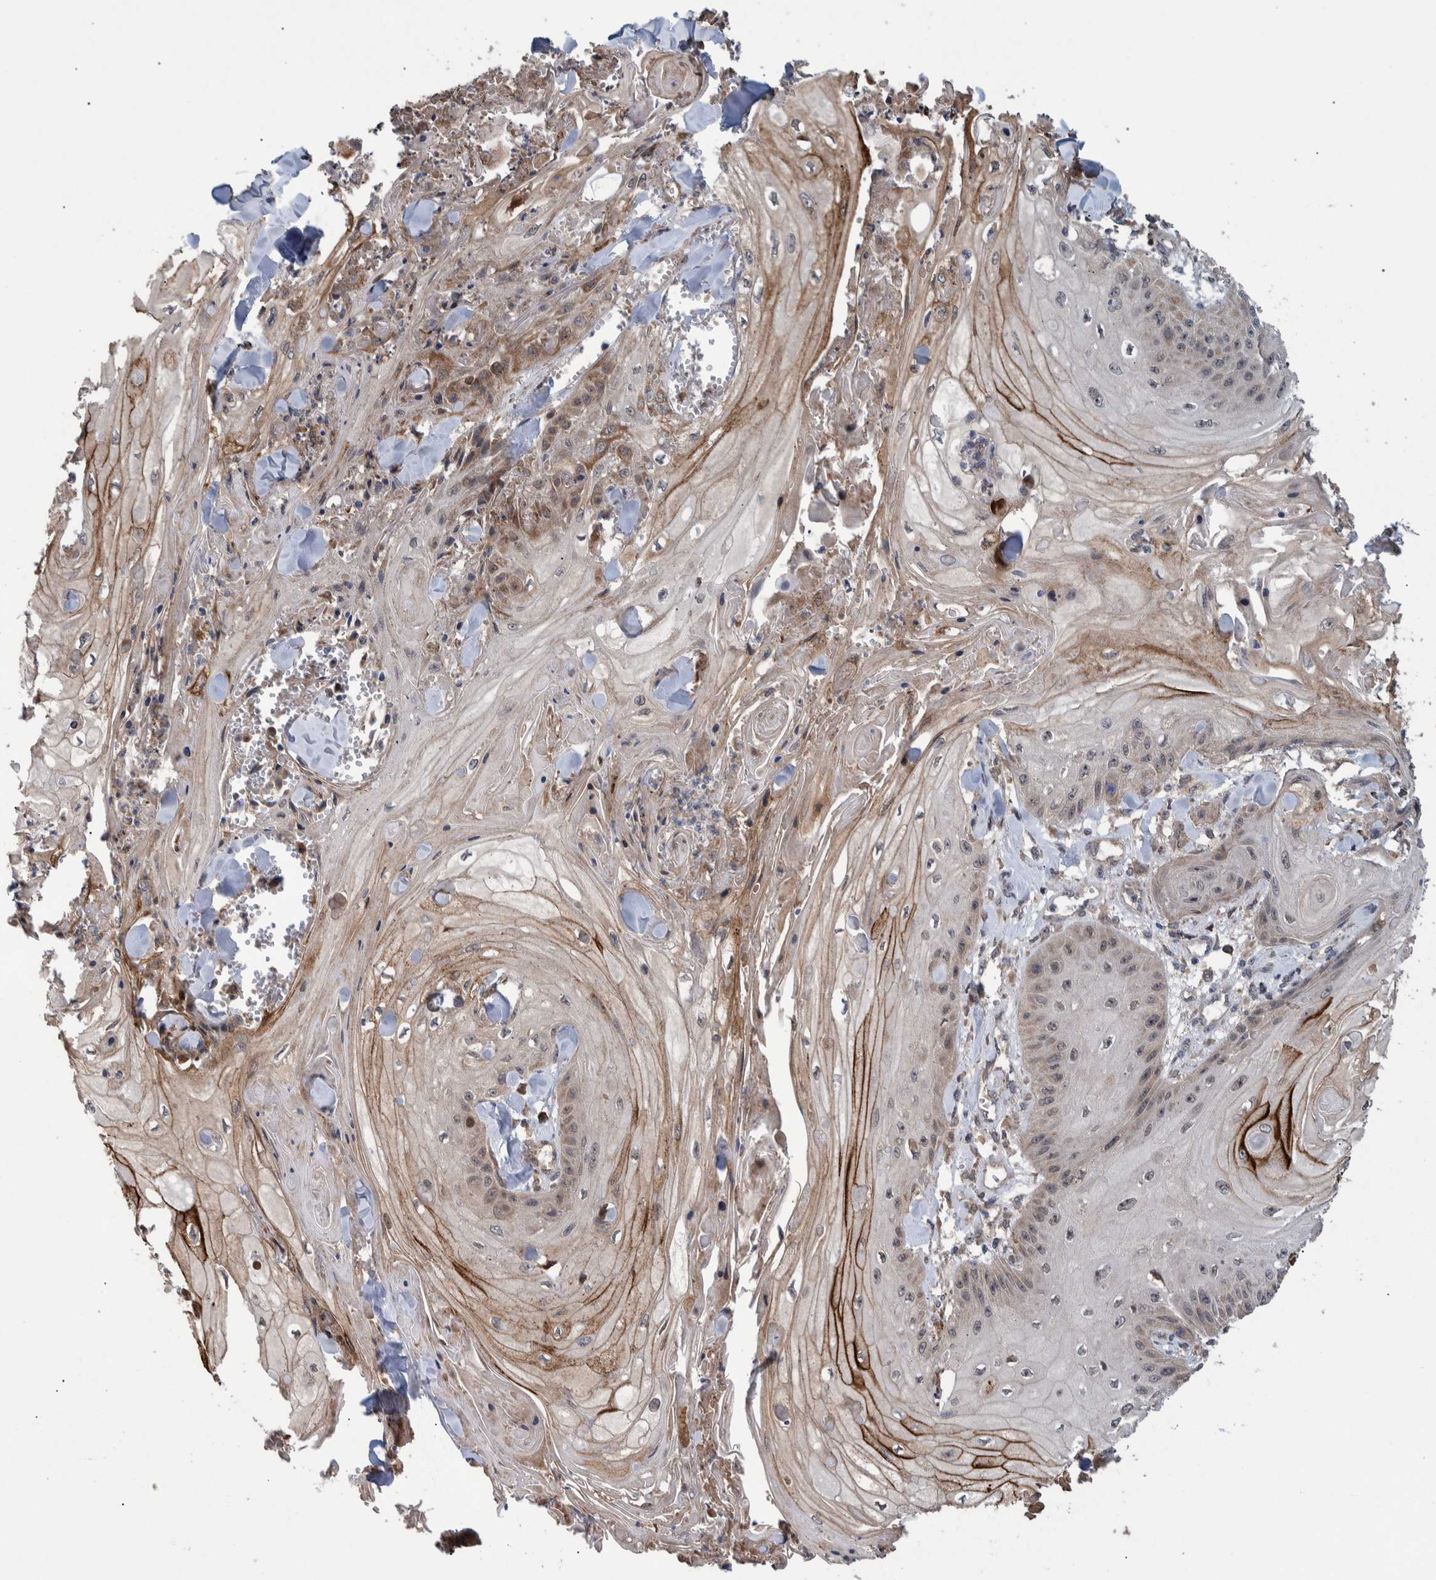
{"staining": {"intensity": "moderate", "quantity": "25%-75%", "location": "cytoplasmic/membranous,nuclear"}, "tissue": "skin cancer", "cell_type": "Tumor cells", "image_type": "cancer", "snomed": [{"axis": "morphology", "description": "Squamous cell carcinoma, NOS"}, {"axis": "topography", "description": "Skin"}], "caption": "Skin cancer (squamous cell carcinoma) stained with a protein marker reveals moderate staining in tumor cells.", "gene": "B3GNTL1", "patient": {"sex": "male", "age": 74}}